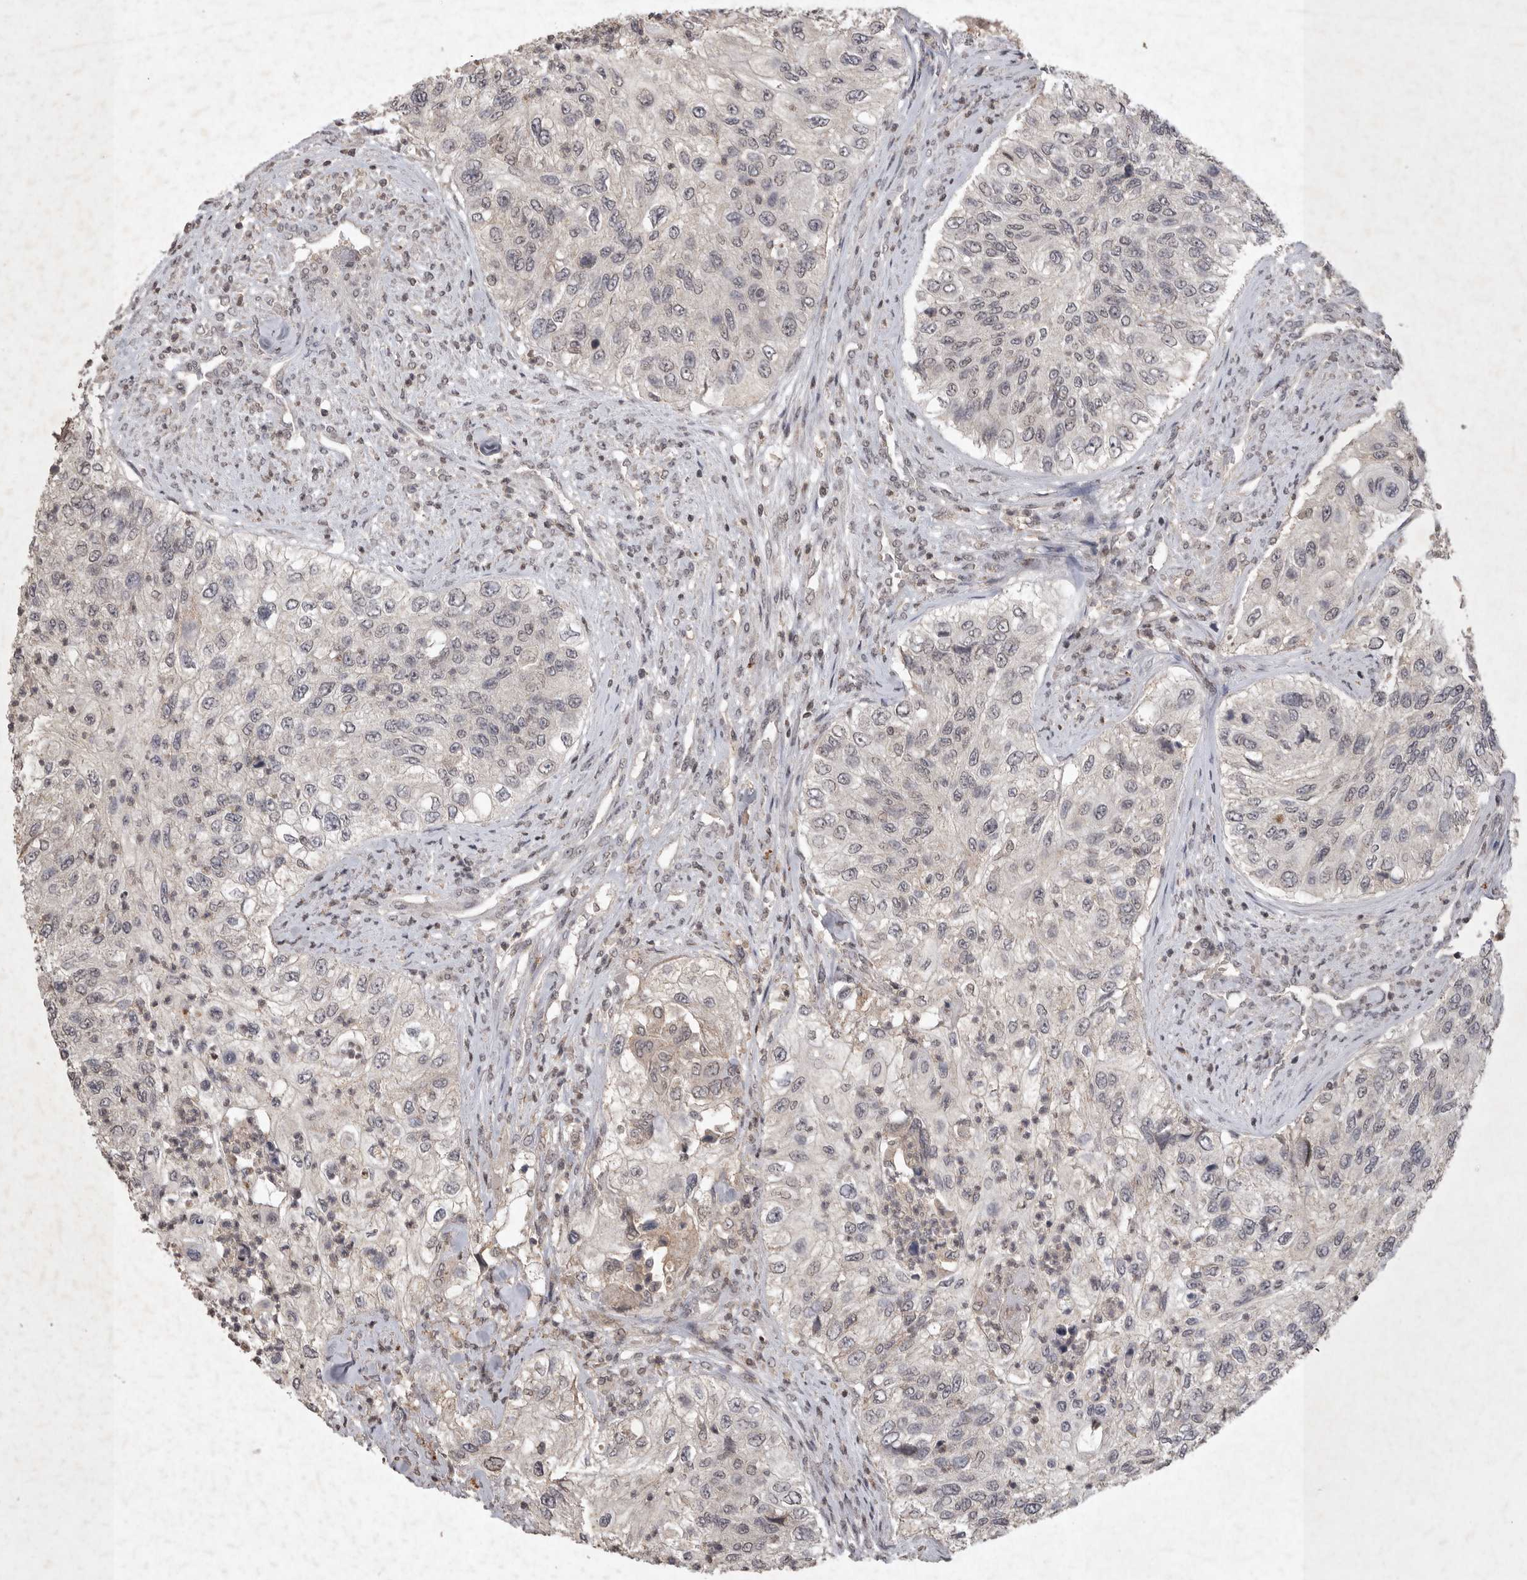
{"staining": {"intensity": "negative", "quantity": "none", "location": "none"}, "tissue": "urothelial cancer", "cell_type": "Tumor cells", "image_type": "cancer", "snomed": [{"axis": "morphology", "description": "Urothelial carcinoma, High grade"}, {"axis": "topography", "description": "Urinary bladder"}], "caption": "Micrograph shows no significant protein expression in tumor cells of urothelial cancer.", "gene": "APLNR", "patient": {"sex": "female", "age": 60}}